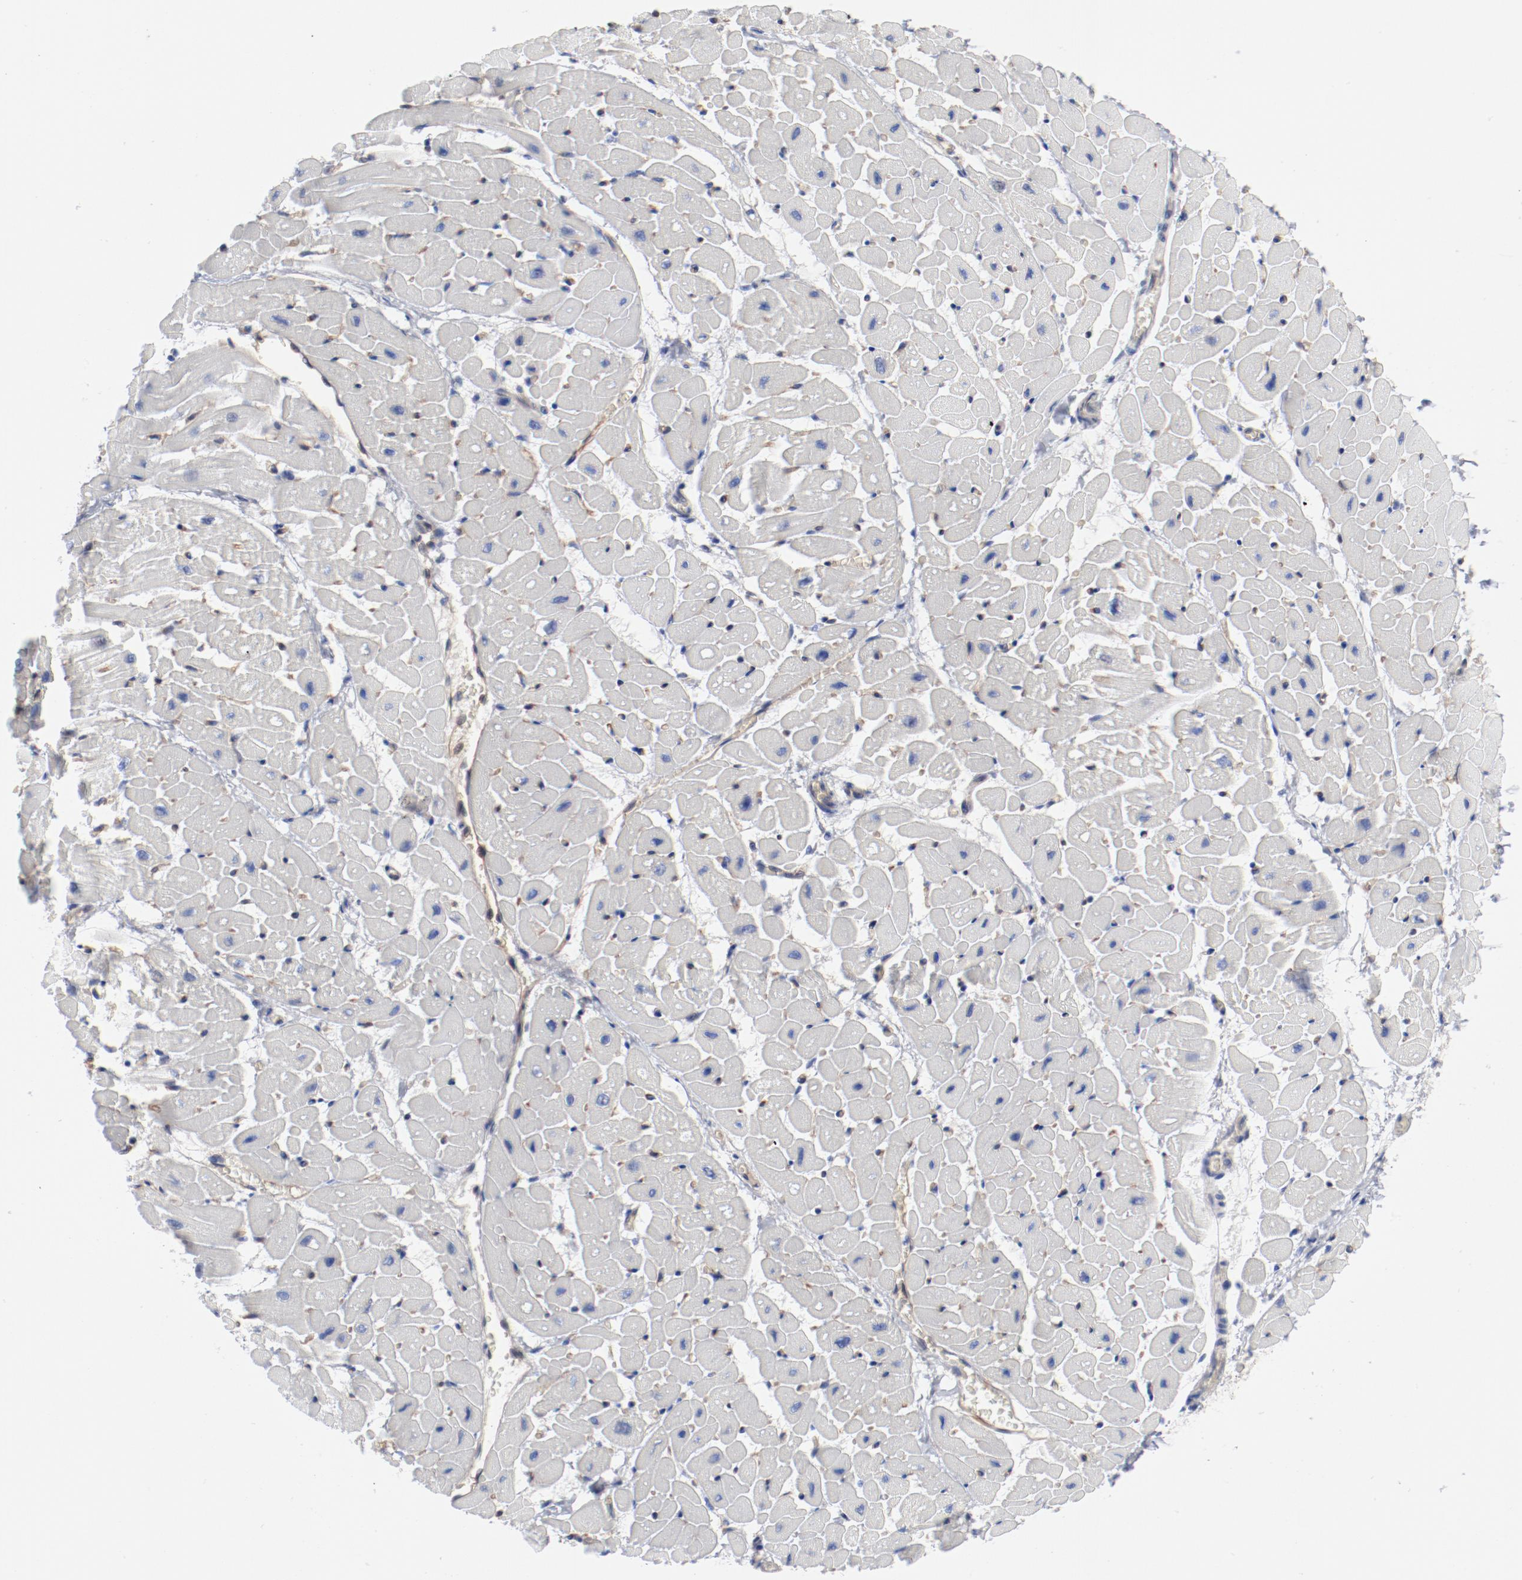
{"staining": {"intensity": "negative", "quantity": "none", "location": "none"}, "tissue": "heart muscle", "cell_type": "Cardiomyocytes", "image_type": "normal", "snomed": [{"axis": "morphology", "description": "Normal tissue, NOS"}, {"axis": "topography", "description": "Heart"}], "caption": "This is an IHC image of unremarkable human heart muscle. There is no staining in cardiomyocytes.", "gene": "SHANK3", "patient": {"sex": "male", "age": 45}}